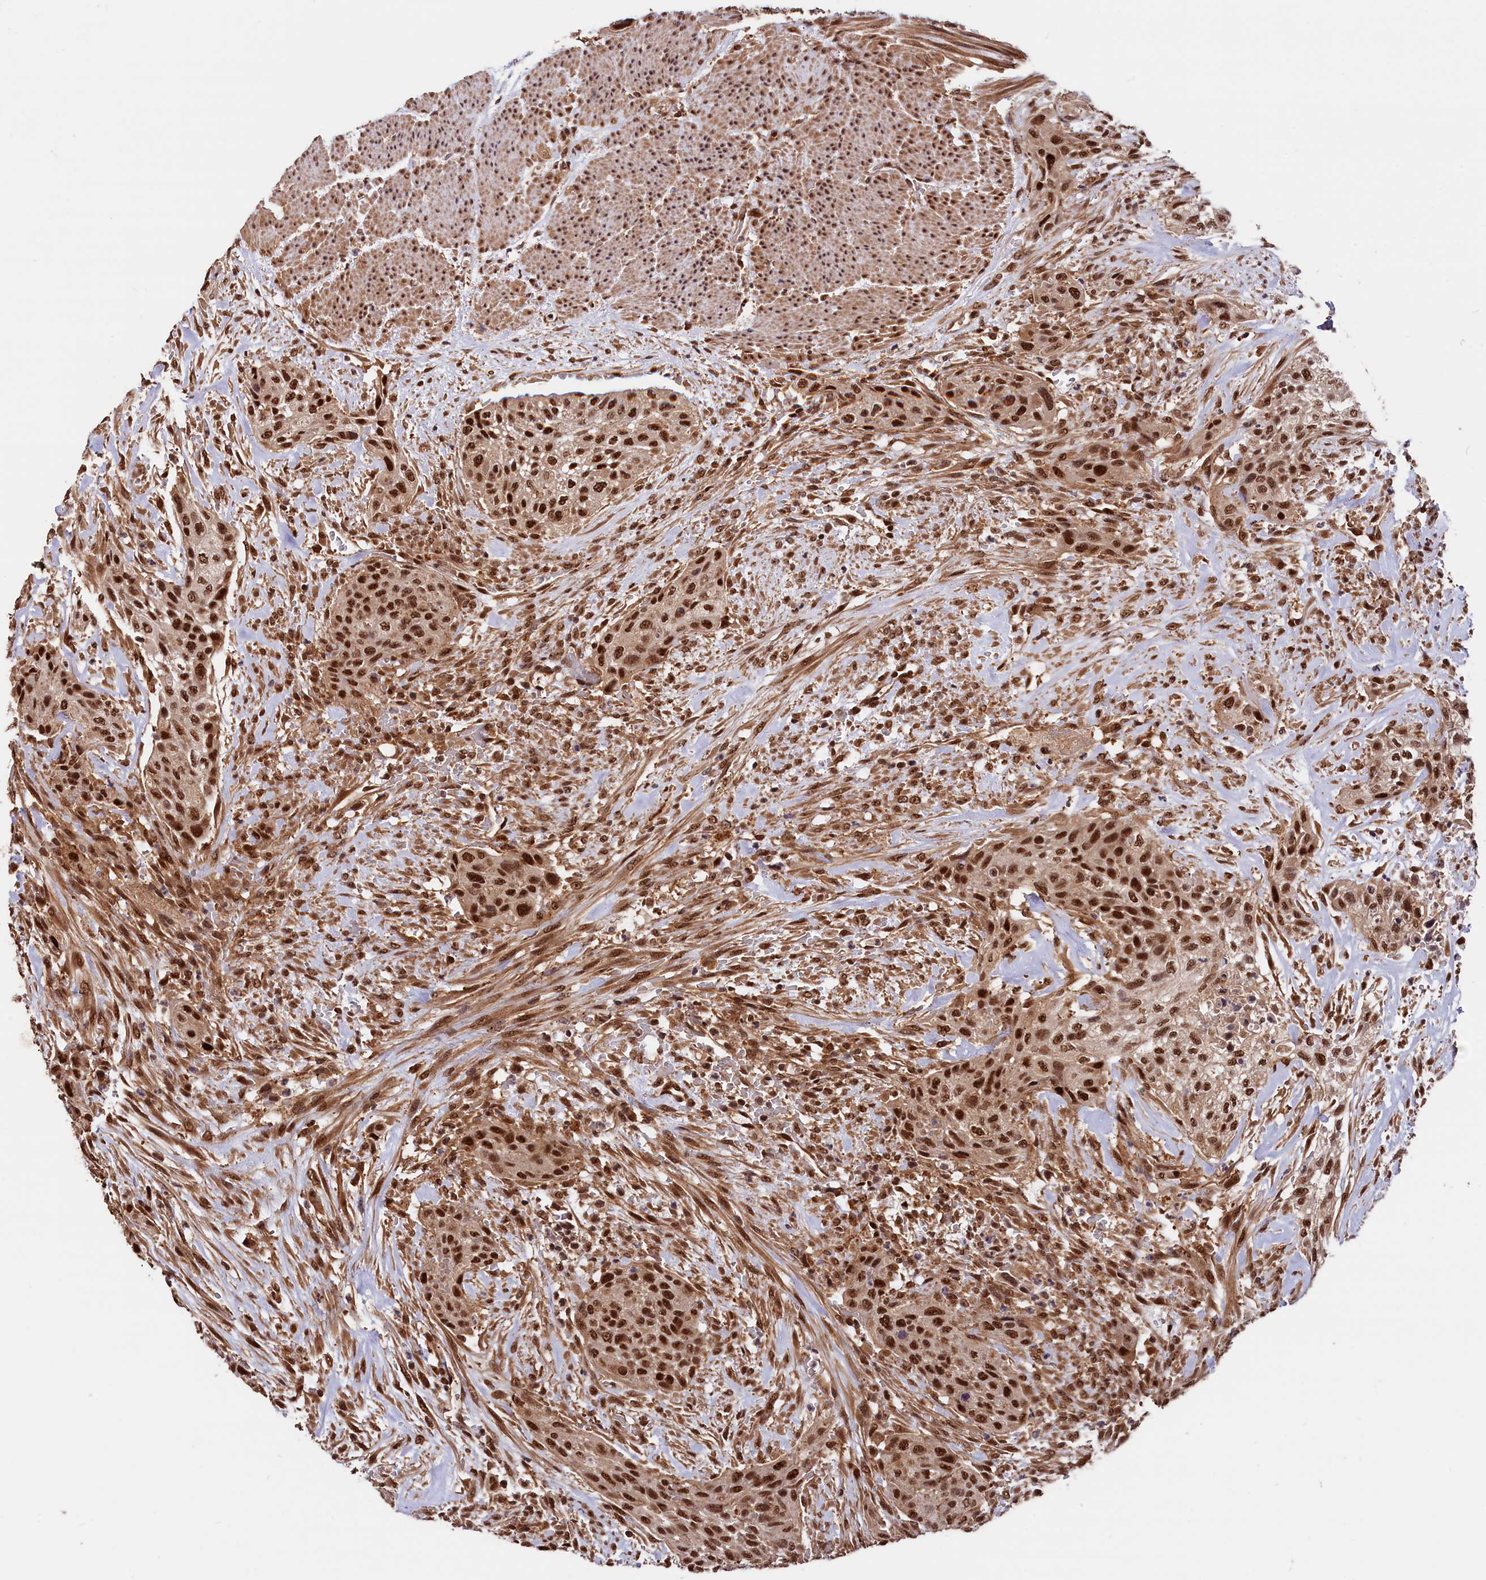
{"staining": {"intensity": "strong", "quantity": ">75%", "location": "nuclear"}, "tissue": "urothelial cancer", "cell_type": "Tumor cells", "image_type": "cancer", "snomed": [{"axis": "morphology", "description": "Urothelial carcinoma, High grade"}, {"axis": "topography", "description": "Urinary bladder"}], "caption": "Protein expression analysis of high-grade urothelial carcinoma exhibits strong nuclear staining in approximately >75% of tumor cells.", "gene": "ADRM1", "patient": {"sex": "male", "age": 35}}